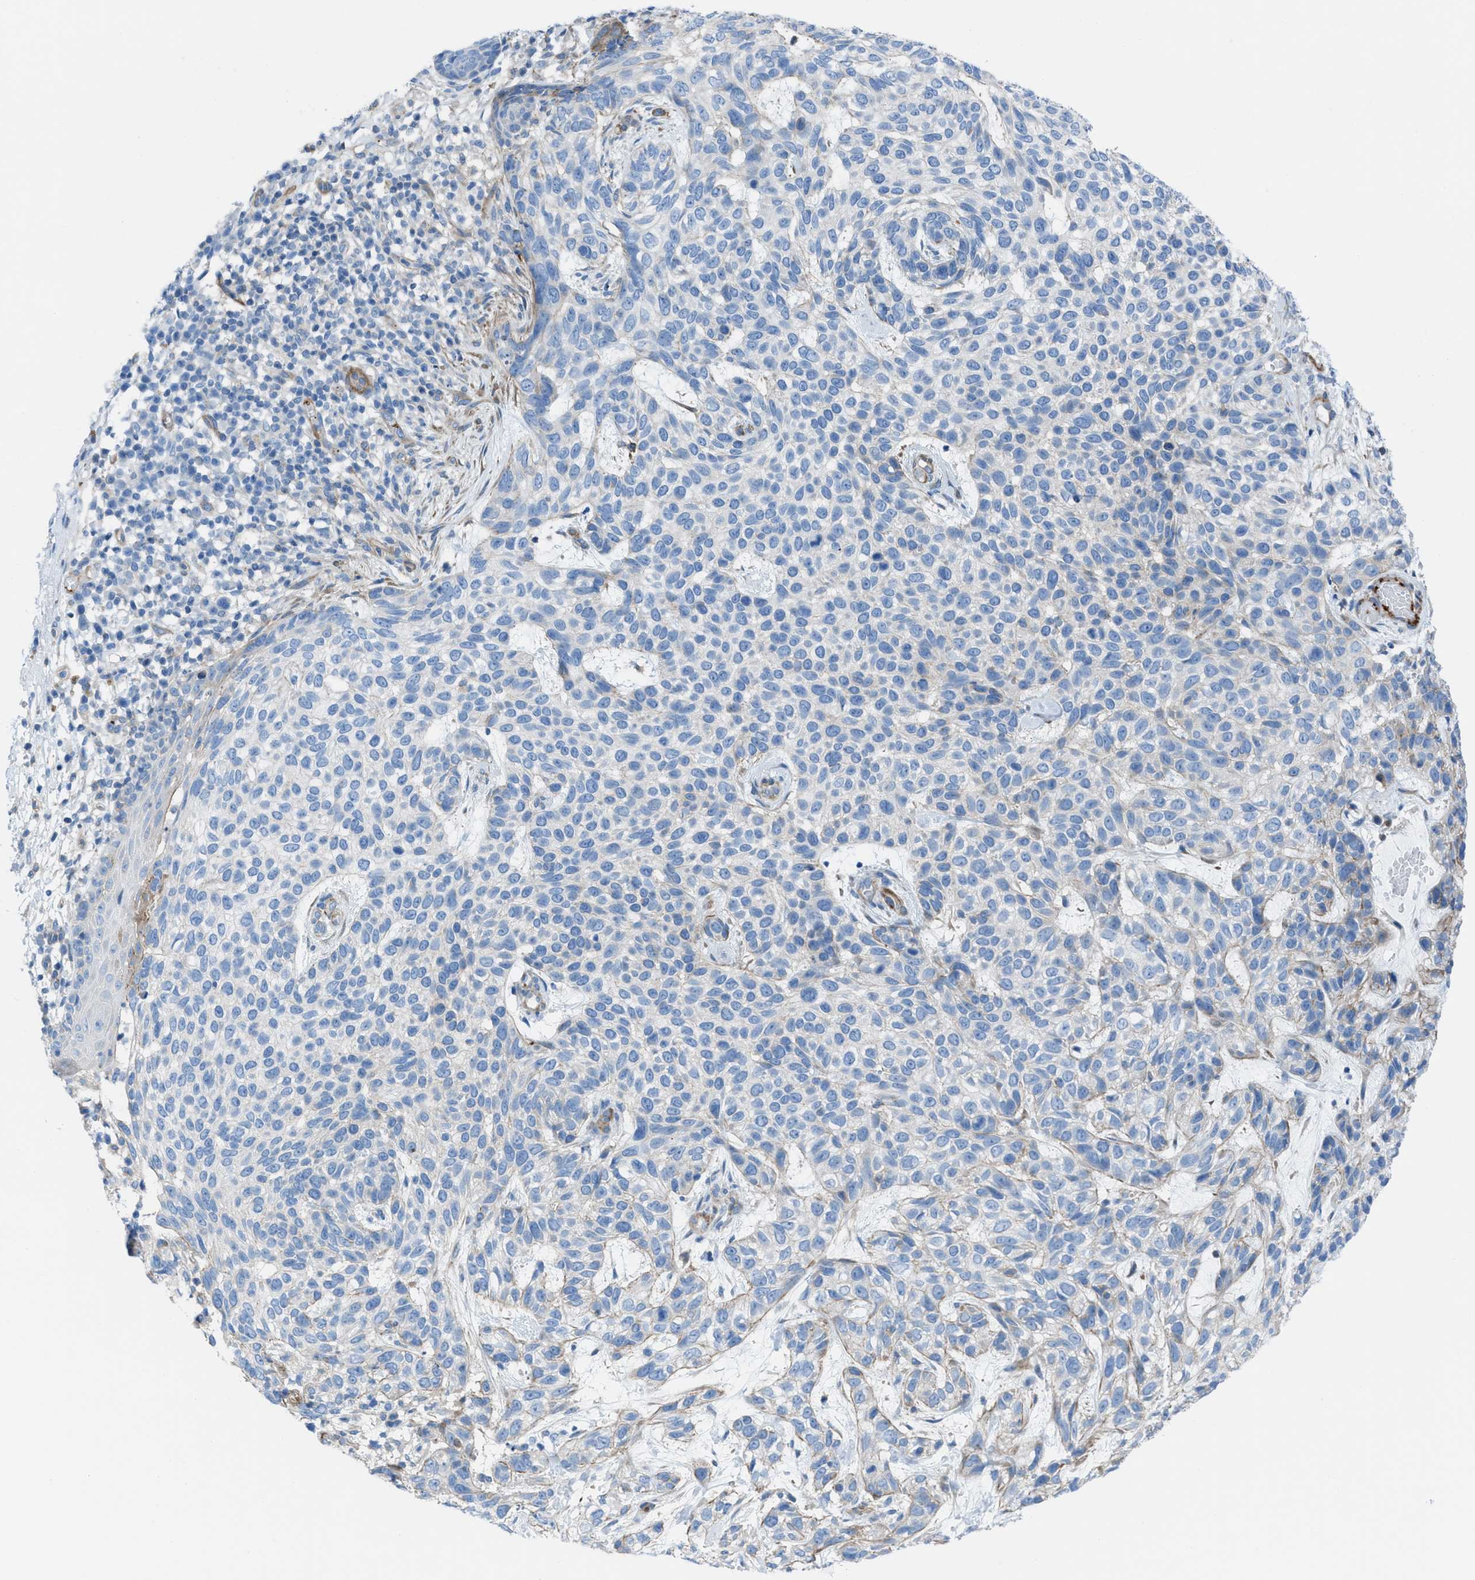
{"staining": {"intensity": "negative", "quantity": "none", "location": "none"}, "tissue": "skin cancer", "cell_type": "Tumor cells", "image_type": "cancer", "snomed": [{"axis": "morphology", "description": "Normal tissue, NOS"}, {"axis": "morphology", "description": "Basal cell carcinoma"}, {"axis": "topography", "description": "Skin"}], "caption": "Immunohistochemistry (IHC) micrograph of skin cancer (basal cell carcinoma) stained for a protein (brown), which exhibits no positivity in tumor cells. The staining is performed using DAB (3,3'-diaminobenzidine) brown chromogen with nuclei counter-stained in using hematoxylin.", "gene": "KCNH7", "patient": {"sex": "male", "age": 79}}